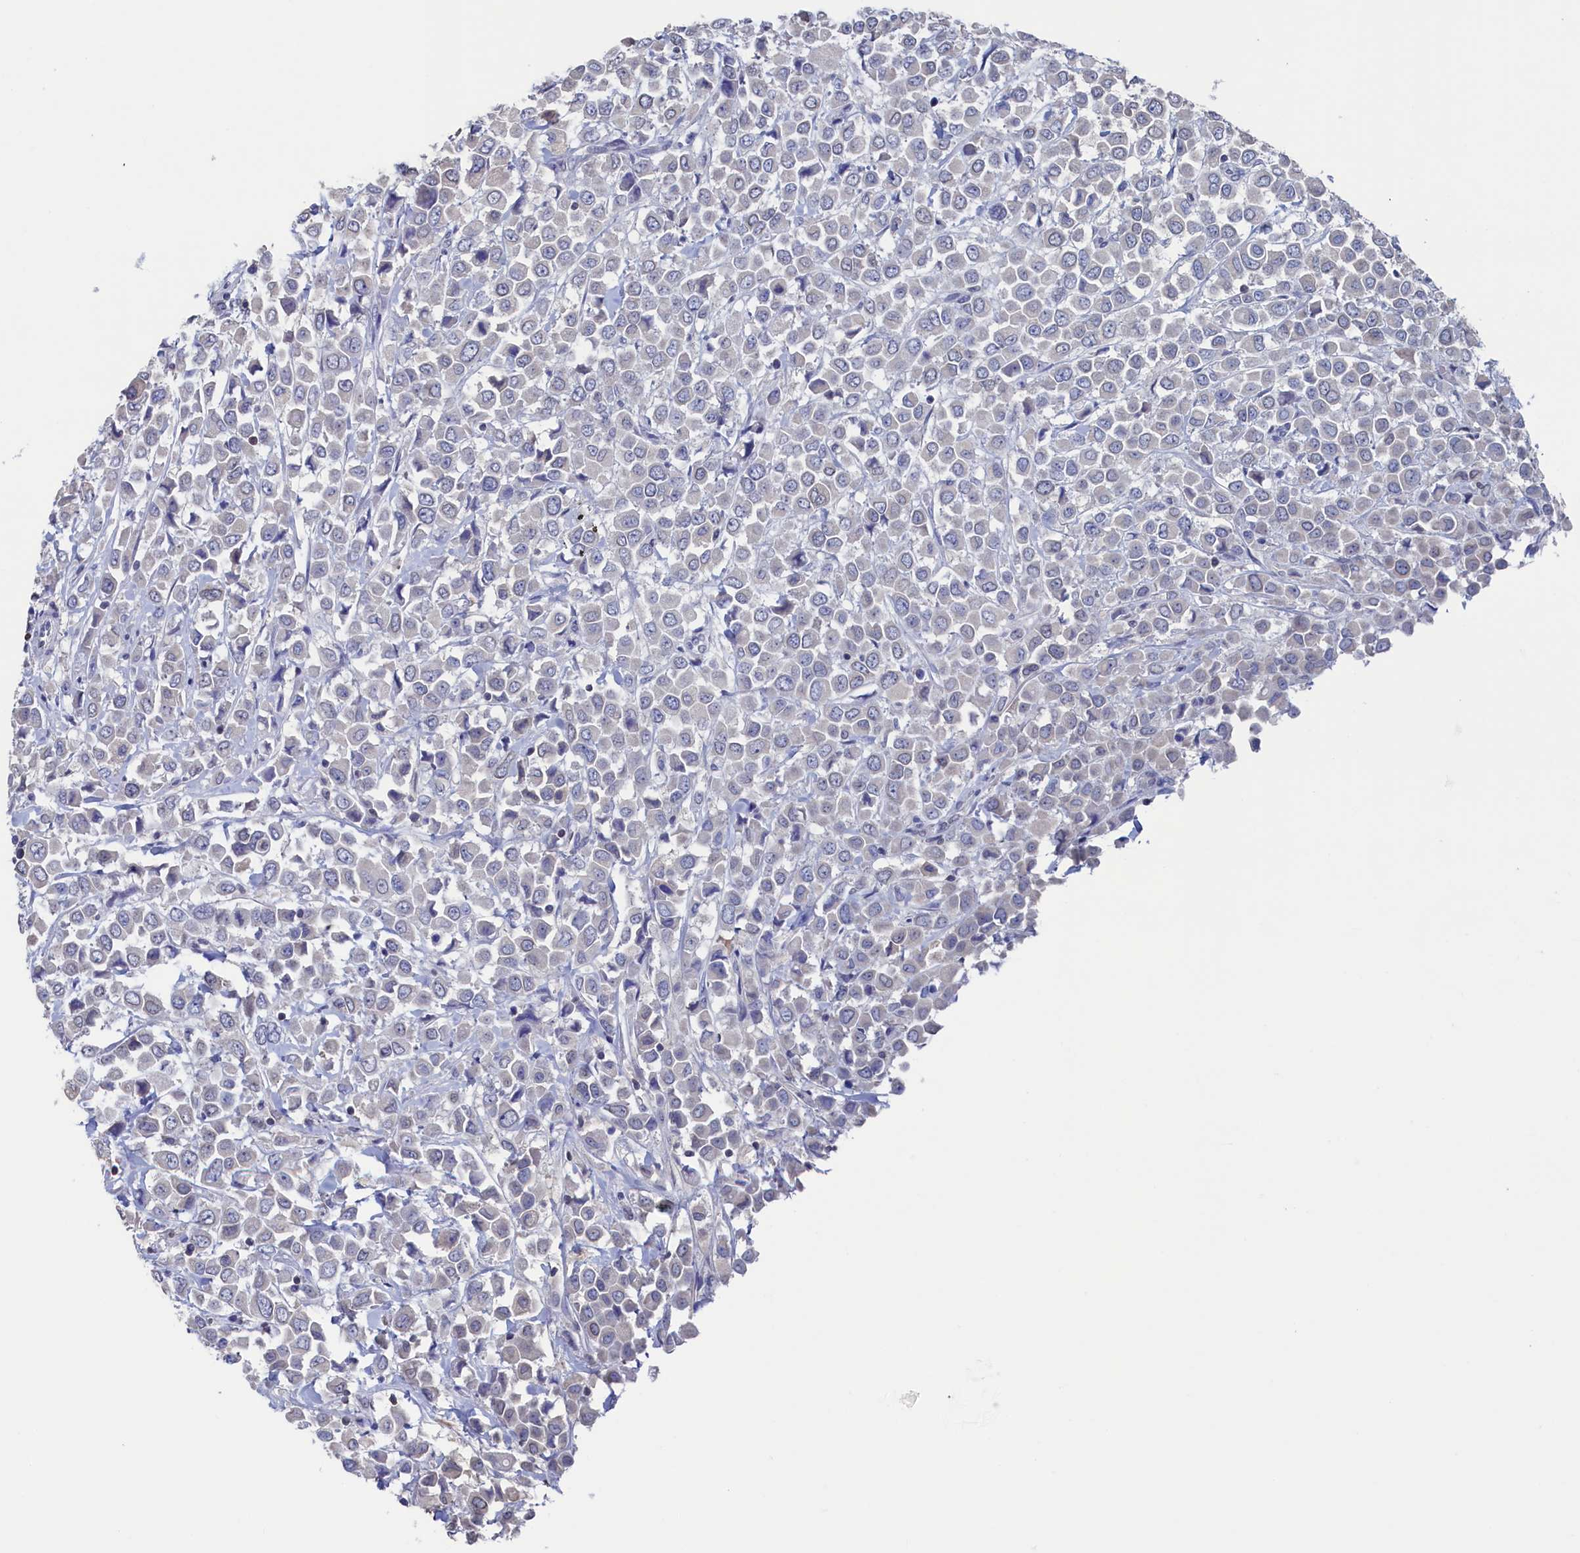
{"staining": {"intensity": "negative", "quantity": "none", "location": "none"}, "tissue": "breast cancer", "cell_type": "Tumor cells", "image_type": "cancer", "snomed": [{"axis": "morphology", "description": "Duct carcinoma"}, {"axis": "topography", "description": "Breast"}], "caption": "Tumor cells show no significant protein expression in breast infiltrating ductal carcinoma. (Immunohistochemistry, brightfield microscopy, high magnification).", "gene": "C11orf54", "patient": {"sex": "female", "age": 61}}